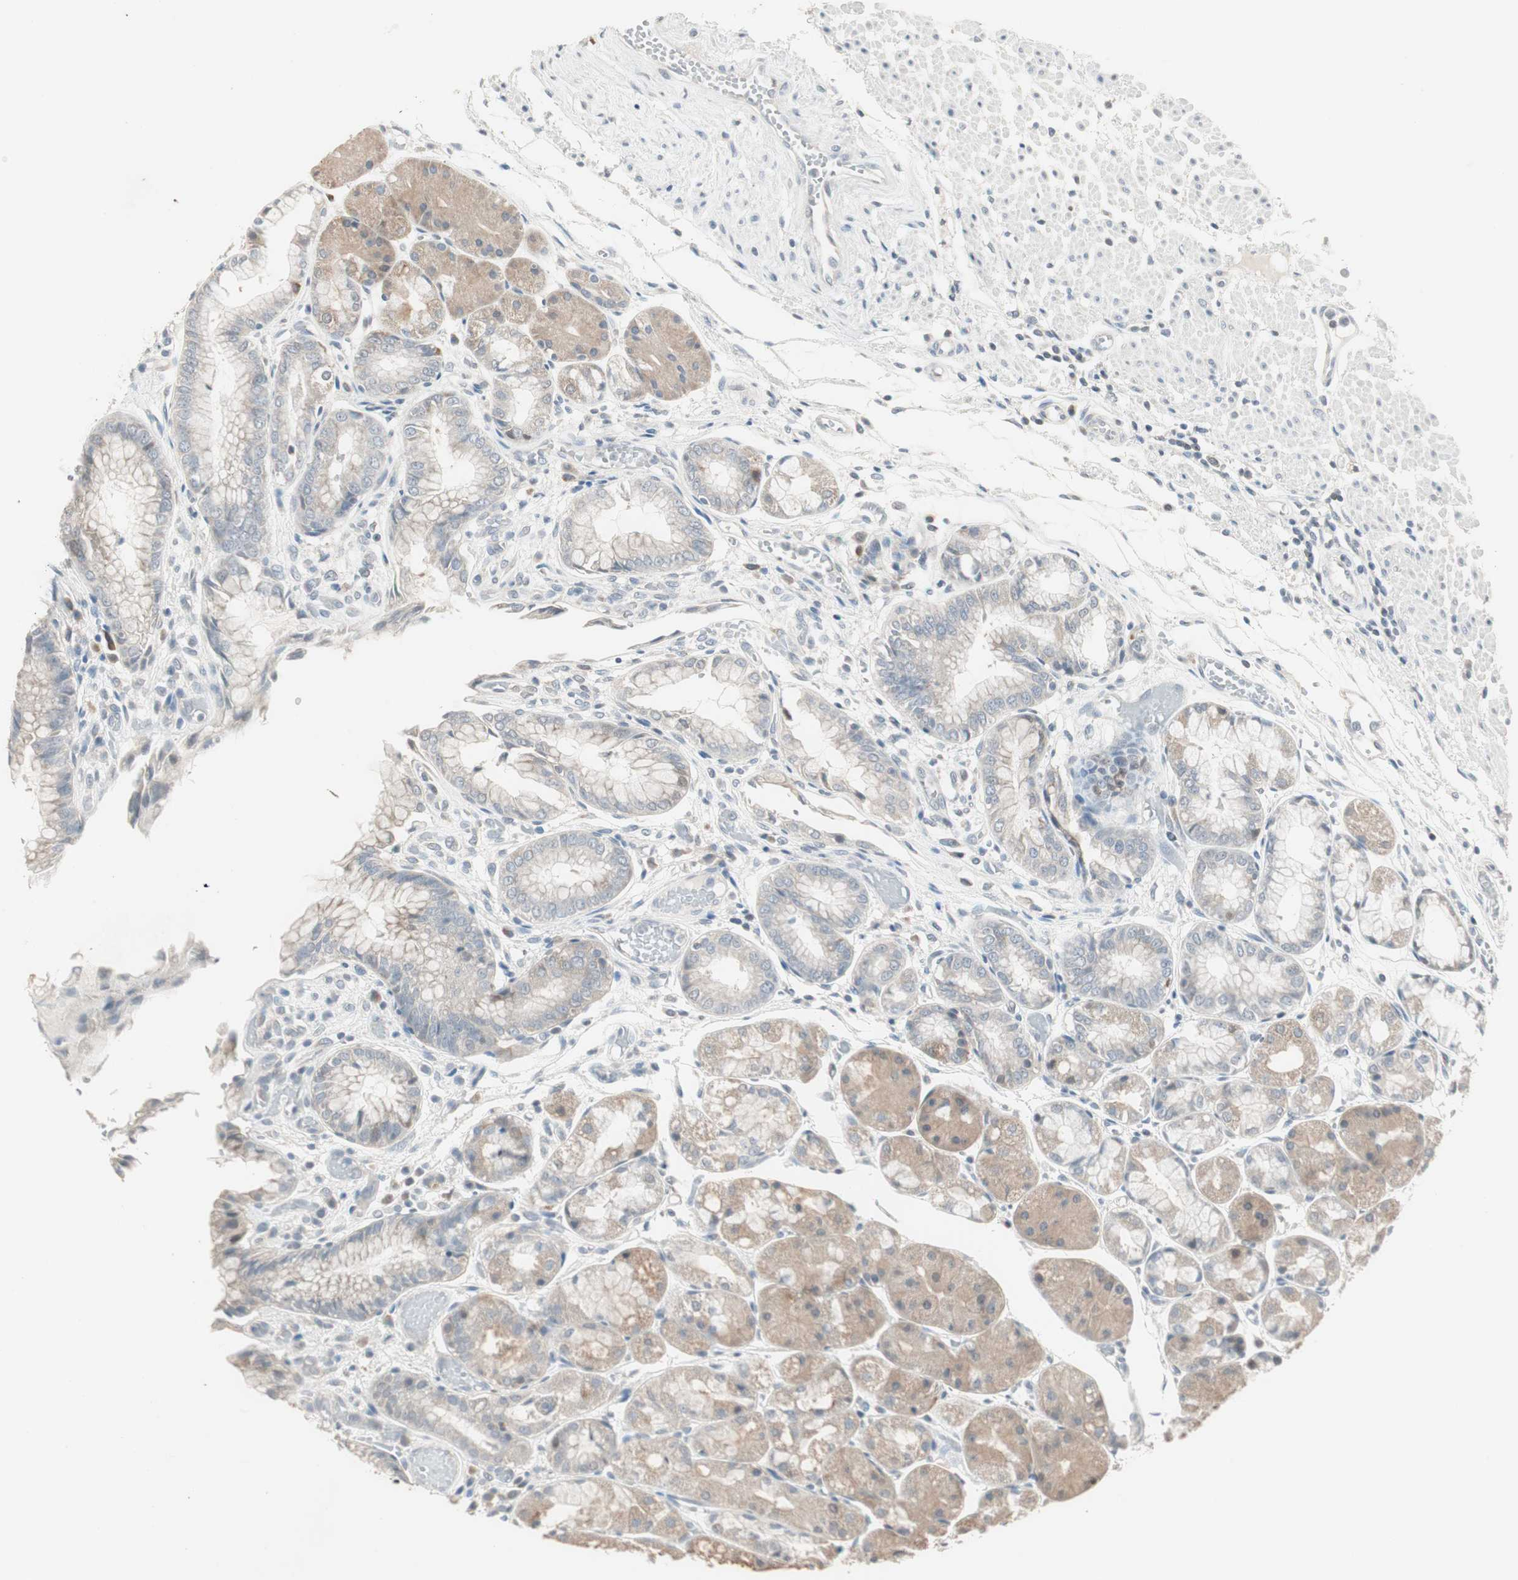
{"staining": {"intensity": "moderate", "quantity": ">75%", "location": "cytoplasmic/membranous,nuclear"}, "tissue": "stomach", "cell_type": "Glandular cells", "image_type": "normal", "snomed": [{"axis": "morphology", "description": "Normal tissue, NOS"}, {"axis": "topography", "description": "Stomach, upper"}], "caption": "IHC staining of unremarkable stomach, which shows medium levels of moderate cytoplasmic/membranous,nuclear staining in approximately >75% of glandular cells indicating moderate cytoplasmic/membranous,nuclear protein positivity. The staining was performed using DAB (3,3'-diaminobenzidine) (brown) for protein detection and nuclei were counterstained in hematoxylin (blue).", "gene": "PDZK1", "patient": {"sex": "male", "age": 72}}